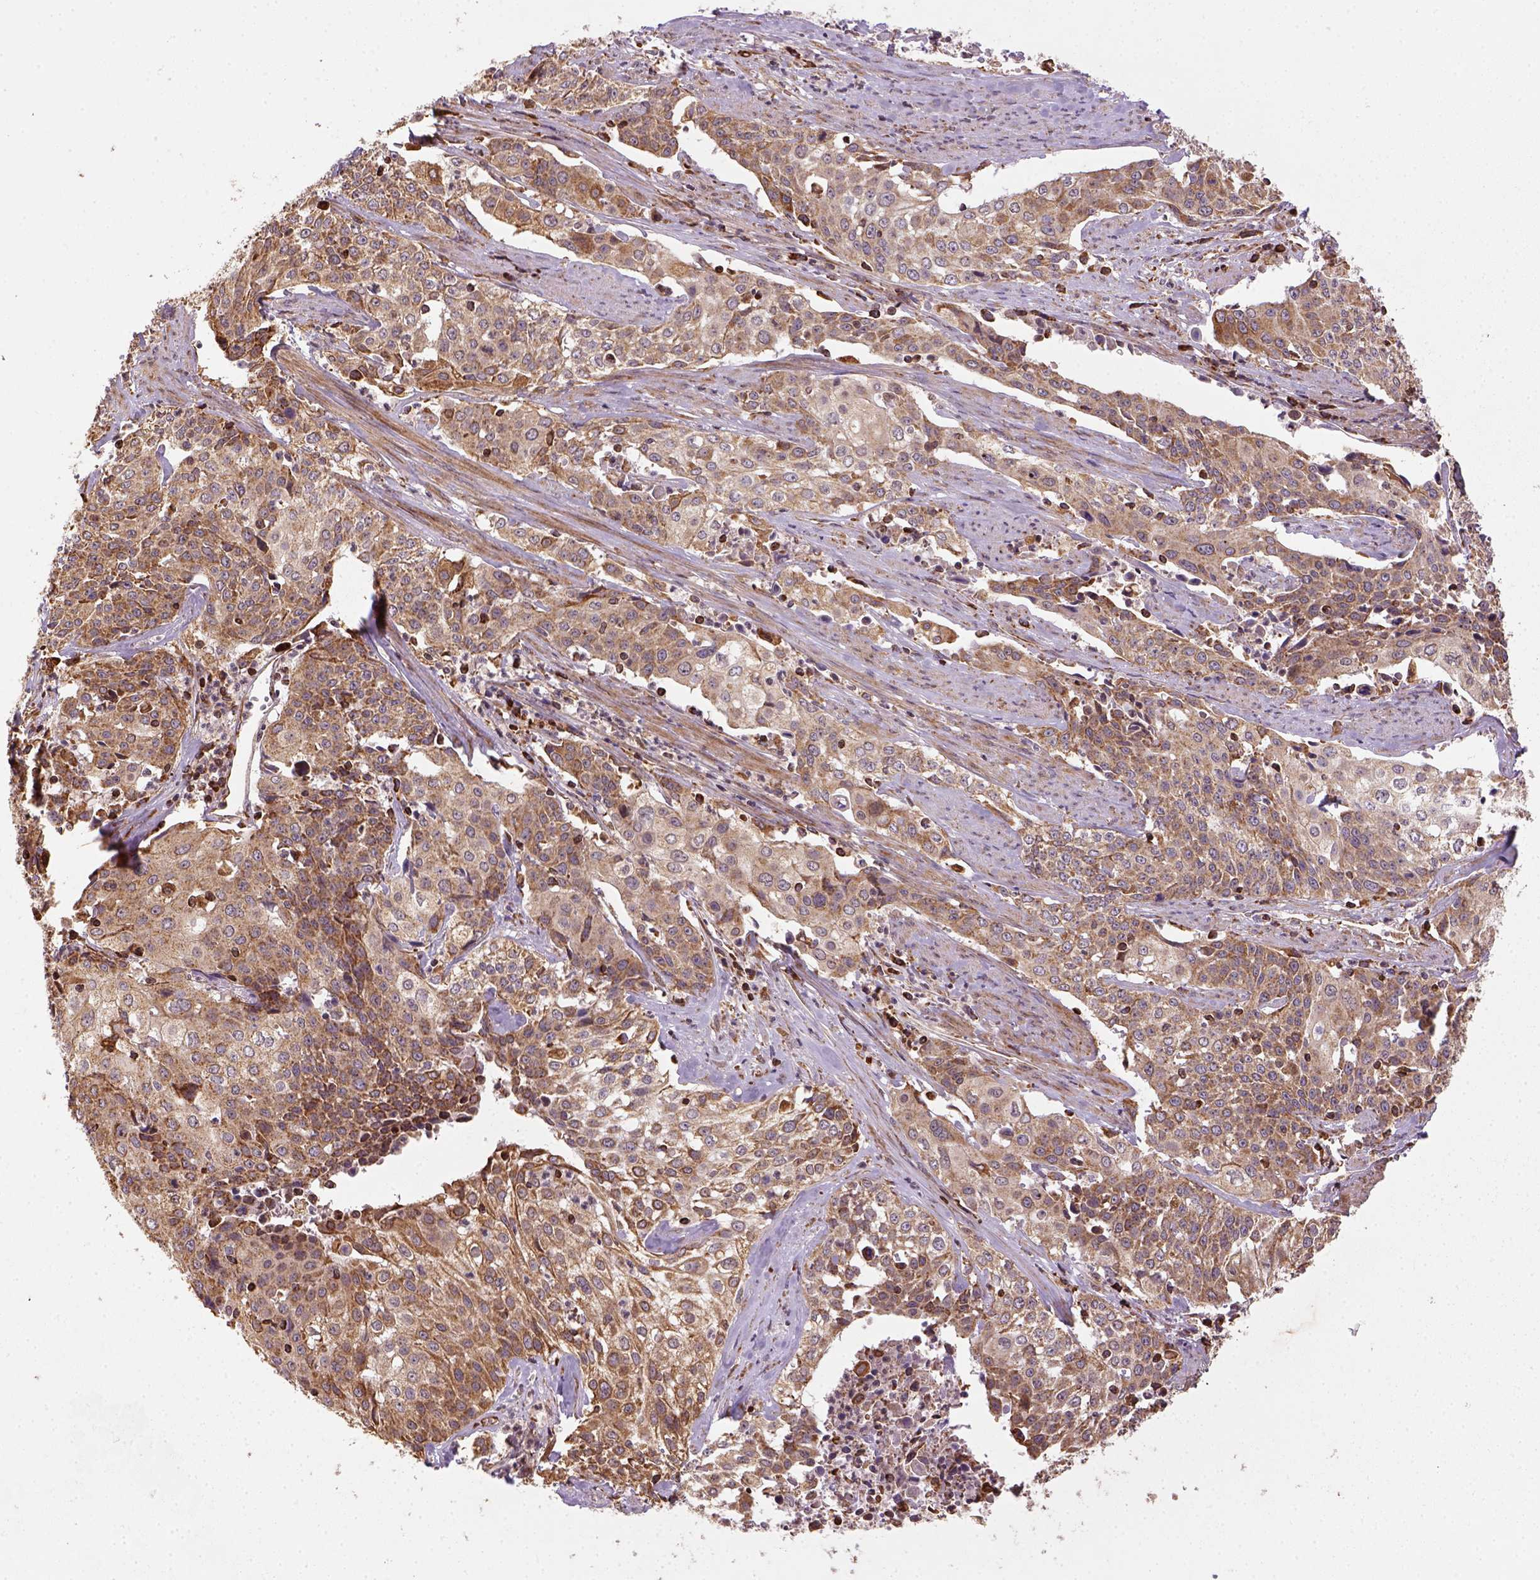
{"staining": {"intensity": "moderate", "quantity": ">75%", "location": "cytoplasmic/membranous"}, "tissue": "cervical cancer", "cell_type": "Tumor cells", "image_type": "cancer", "snomed": [{"axis": "morphology", "description": "Squamous cell carcinoma, NOS"}, {"axis": "topography", "description": "Cervix"}], "caption": "Immunohistochemical staining of cervical cancer (squamous cell carcinoma) displays moderate cytoplasmic/membranous protein staining in approximately >75% of tumor cells.", "gene": "MAPK8IP3", "patient": {"sex": "female", "age": 39}}